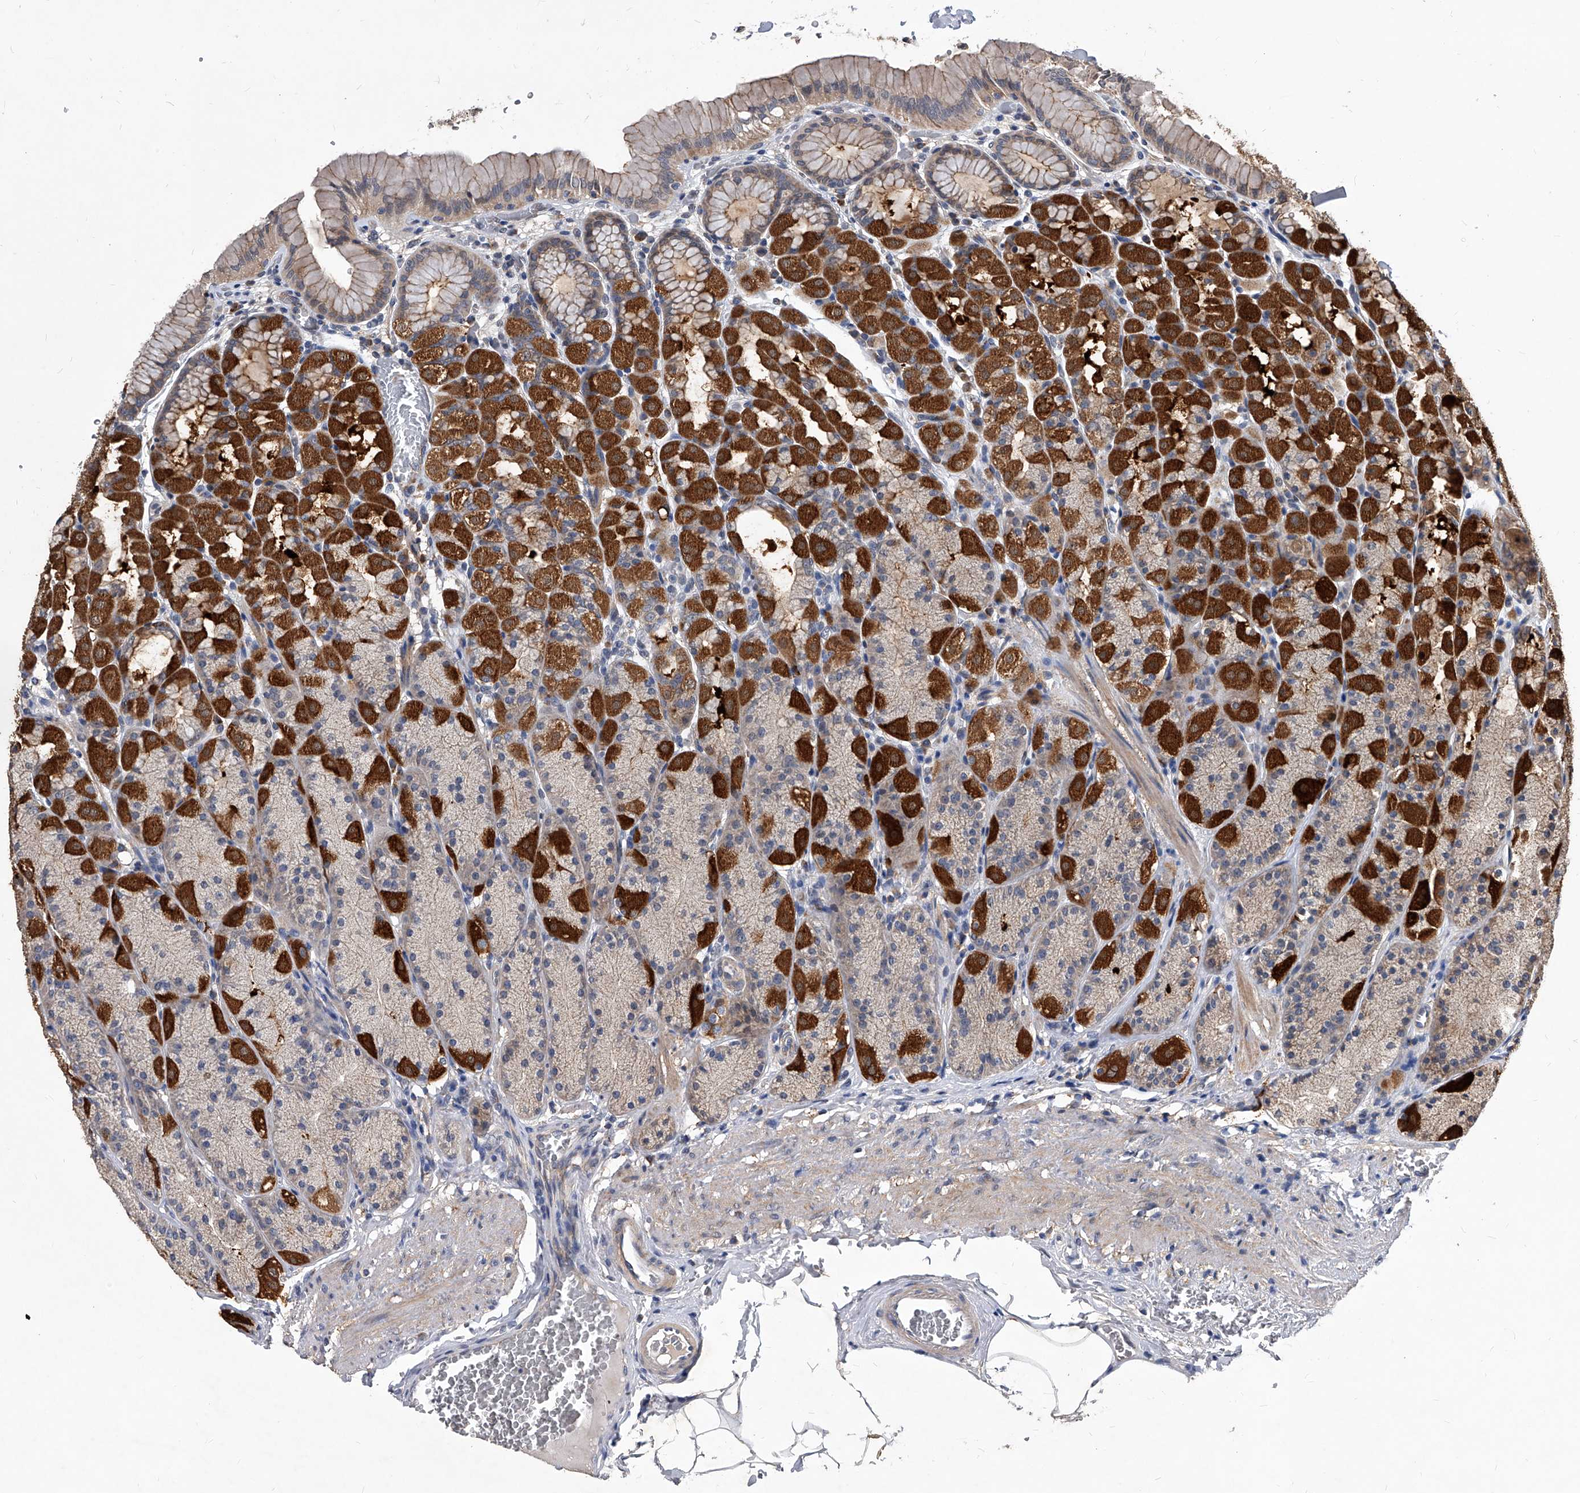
{"staining": {"intensity": "strong", "quantity": "25%-75%", "location": "cytoplasmic/membranous"}, "tissue": "stomach", "cell_type": "Glandular cells", "image_type": "normal", "snomed": [{"axis": "morphology", "description": "Normal tissue, NOS"}, {"axis": "topography", "description": "Stomach"}], "caption": "Glandular cells demonstrate high levels of strong cytoplasmic/membranous staining in about 25%-75% of cells in unremarkable stomach. The protein is shown in brown color, while the nuclei are stained blue.", "gene": "SOBP", "patient": {"sex": "male", "age": 42}}